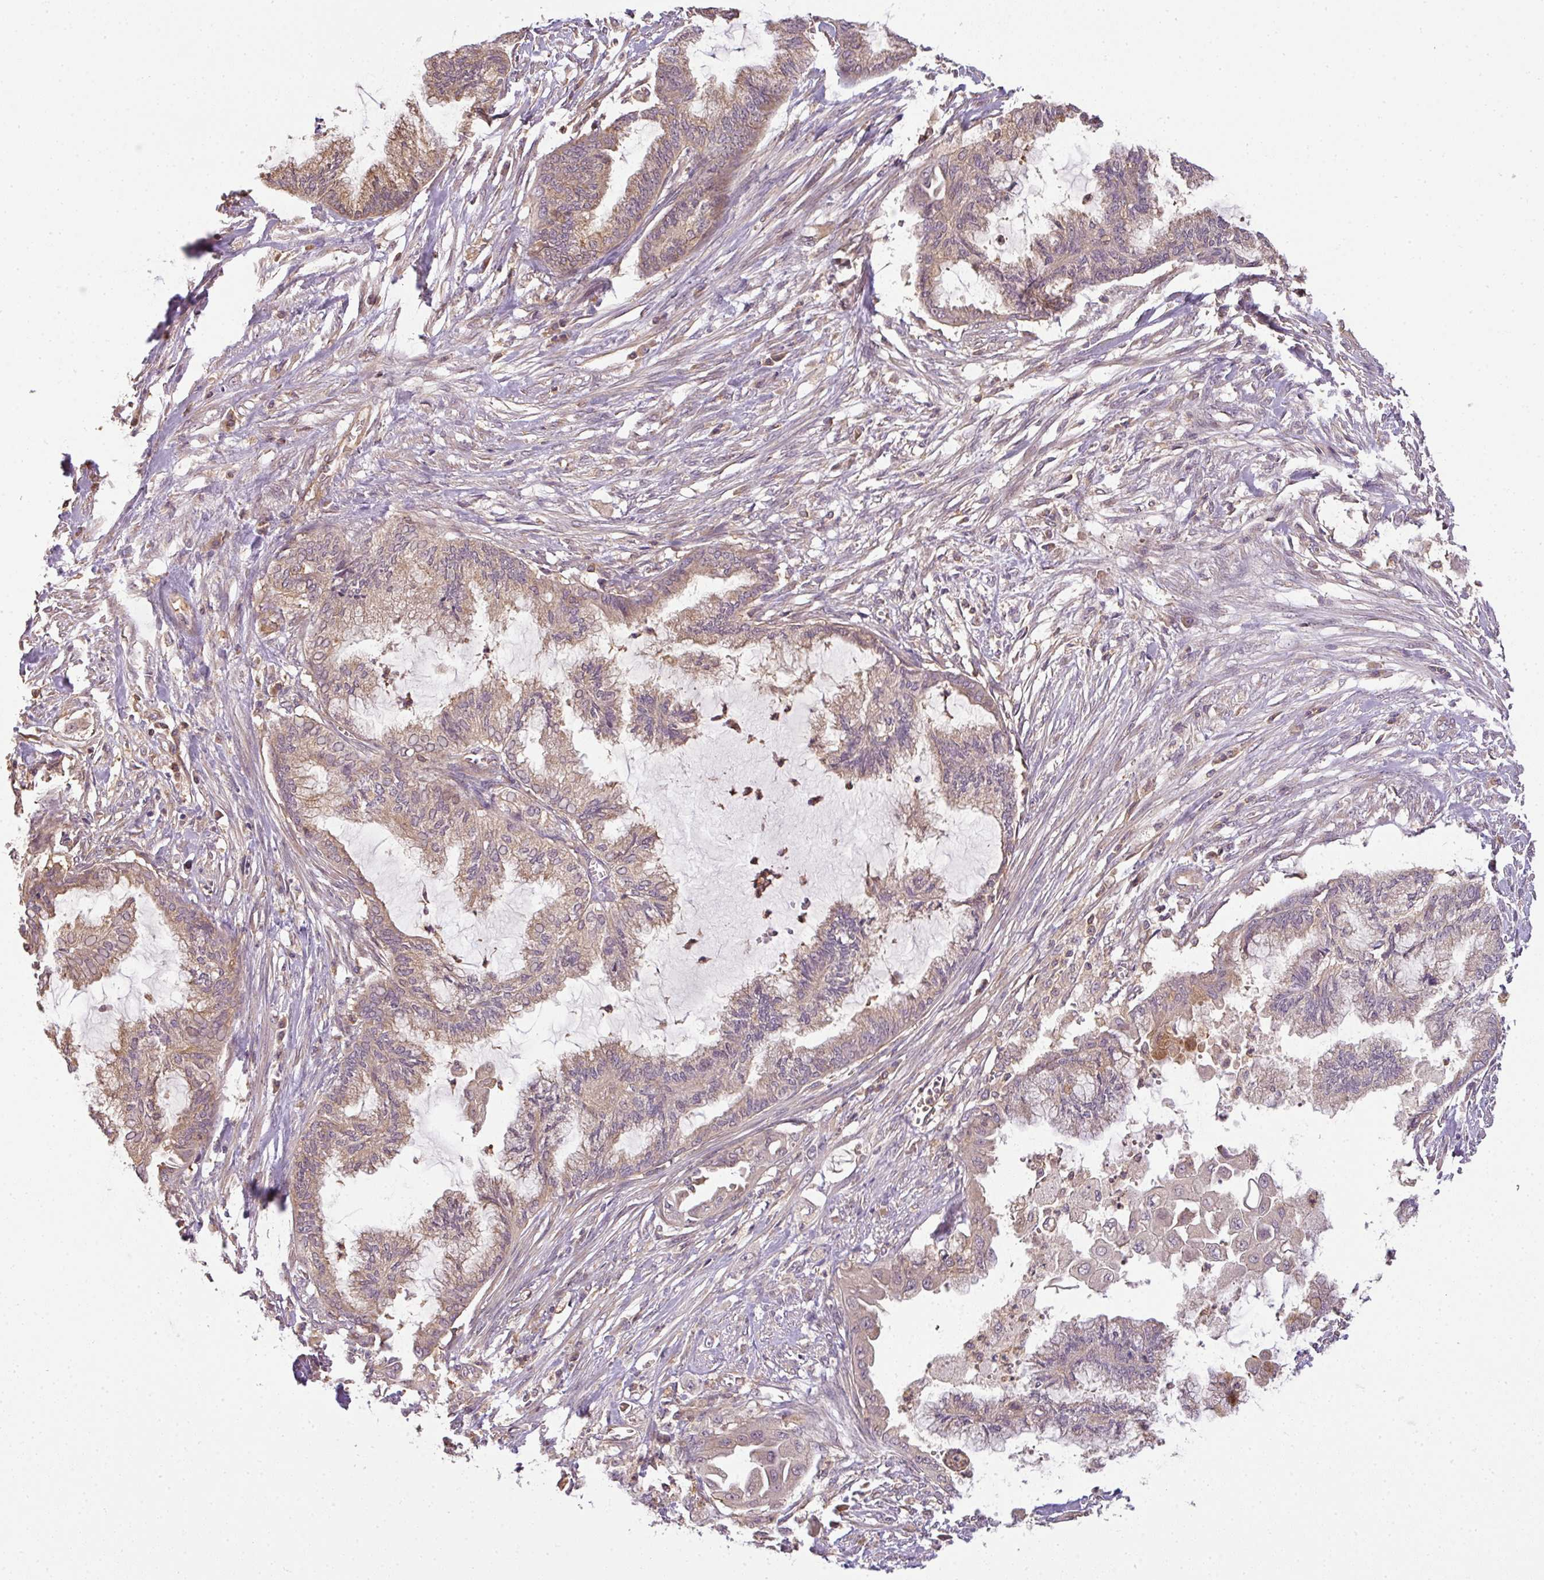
{"staining": {"intensity": "moderate", "quantity": "25%-75%", "location": "cytoplasmic/membranous"}, "tissue": "endometrial cancer", "cell_type": "Tumor cells", "image_type": "cancer", "snomed": [{"axis": "morphology", "description": "Adenocarcinoma, NOS"}, {"axis": "topography", "description": "Endometrium"}], "caption": "IHC (DAB (3,3'-diaminobenzidine)) staining of endometrial adenocarcinoma shows moderate cytoplasmic/membranous protein positivity in about 25%-75% of tumor cells.", "gene": "TCL1B", "patient": {"sex": "female", "age": 86}}